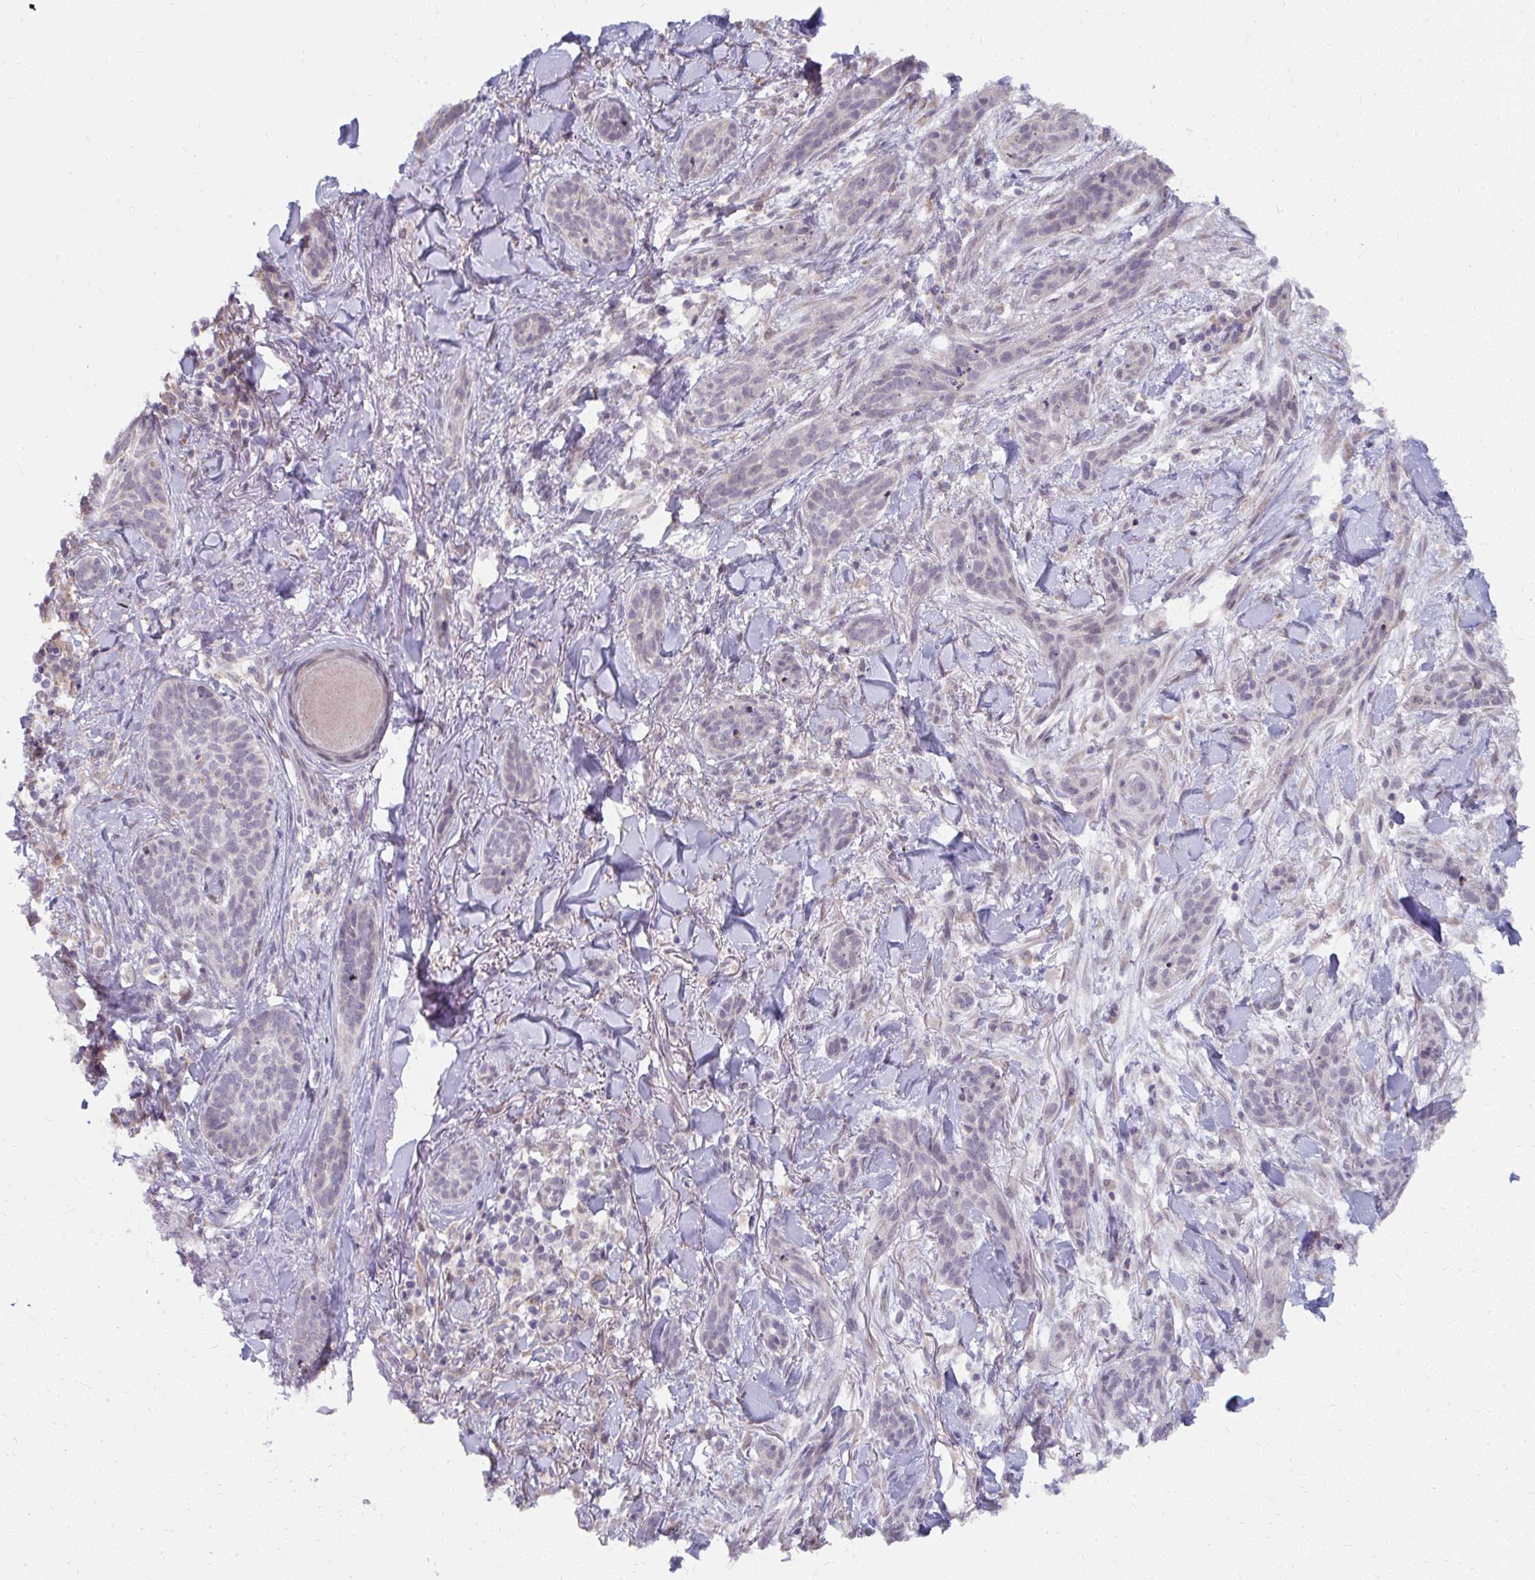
{"staining": {"intensity": "negative", "quantity": "none", "location": "none"}, "tissue": "skin cancer", "cell_type": "Tumor cells", "image_type": "cancer", "snomed": [{"axis": "morphology", "description": "Basal cell carcinoma"}, {"axis": "topography", "description": "Skin"}], "caption": "This is a histopathology image of immunohistochemistry staining of skin cancer (basal cell carcinoma), which shows no positivity in tumor cells.", "gene": "NMNAT1", "patient": {"sex": "male", "age": 52}}